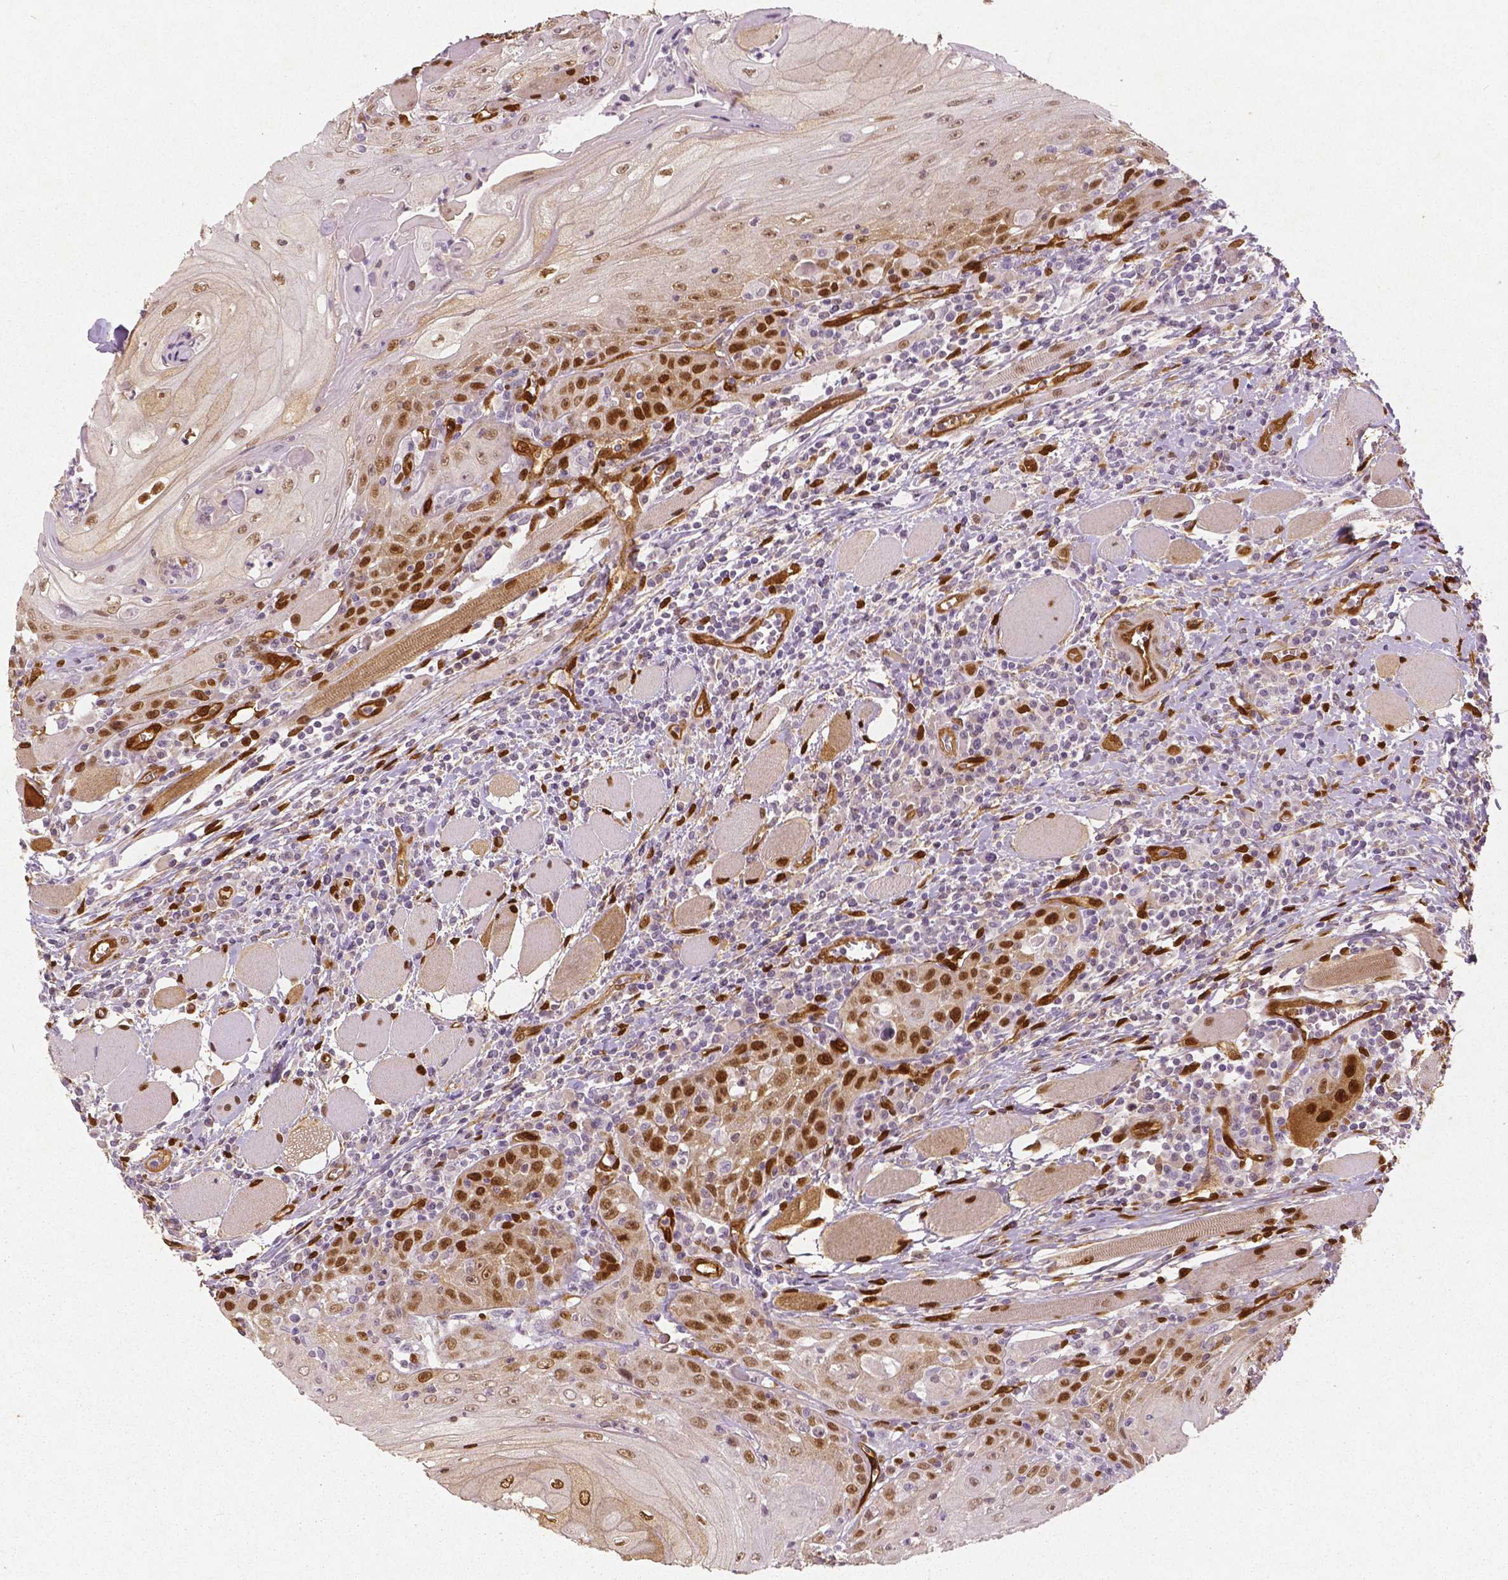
{"staining": {"intensity": "moderate", "quantity": ">75%", "location": "cytoplasmic/membranous,nuclear"}, "tissue": "head and neck cancer", "cell_type": "Tumor cells", "image_type": "cancer", "snomed": [{"axis": "morphology", "description": "Squamous cell carcinoma, NOS"}, {"axis": "topography", "description": "Head-Neck"}], "caption": "Brown immunohistochemical staining in head and neck squamous cell carcinoma reveals moderate cytoplasmic/membranous and nuclear staining in about >75% of tumor cells.", "gene": "WWTR1", "patient": {"sex": "male", "age": 52}}